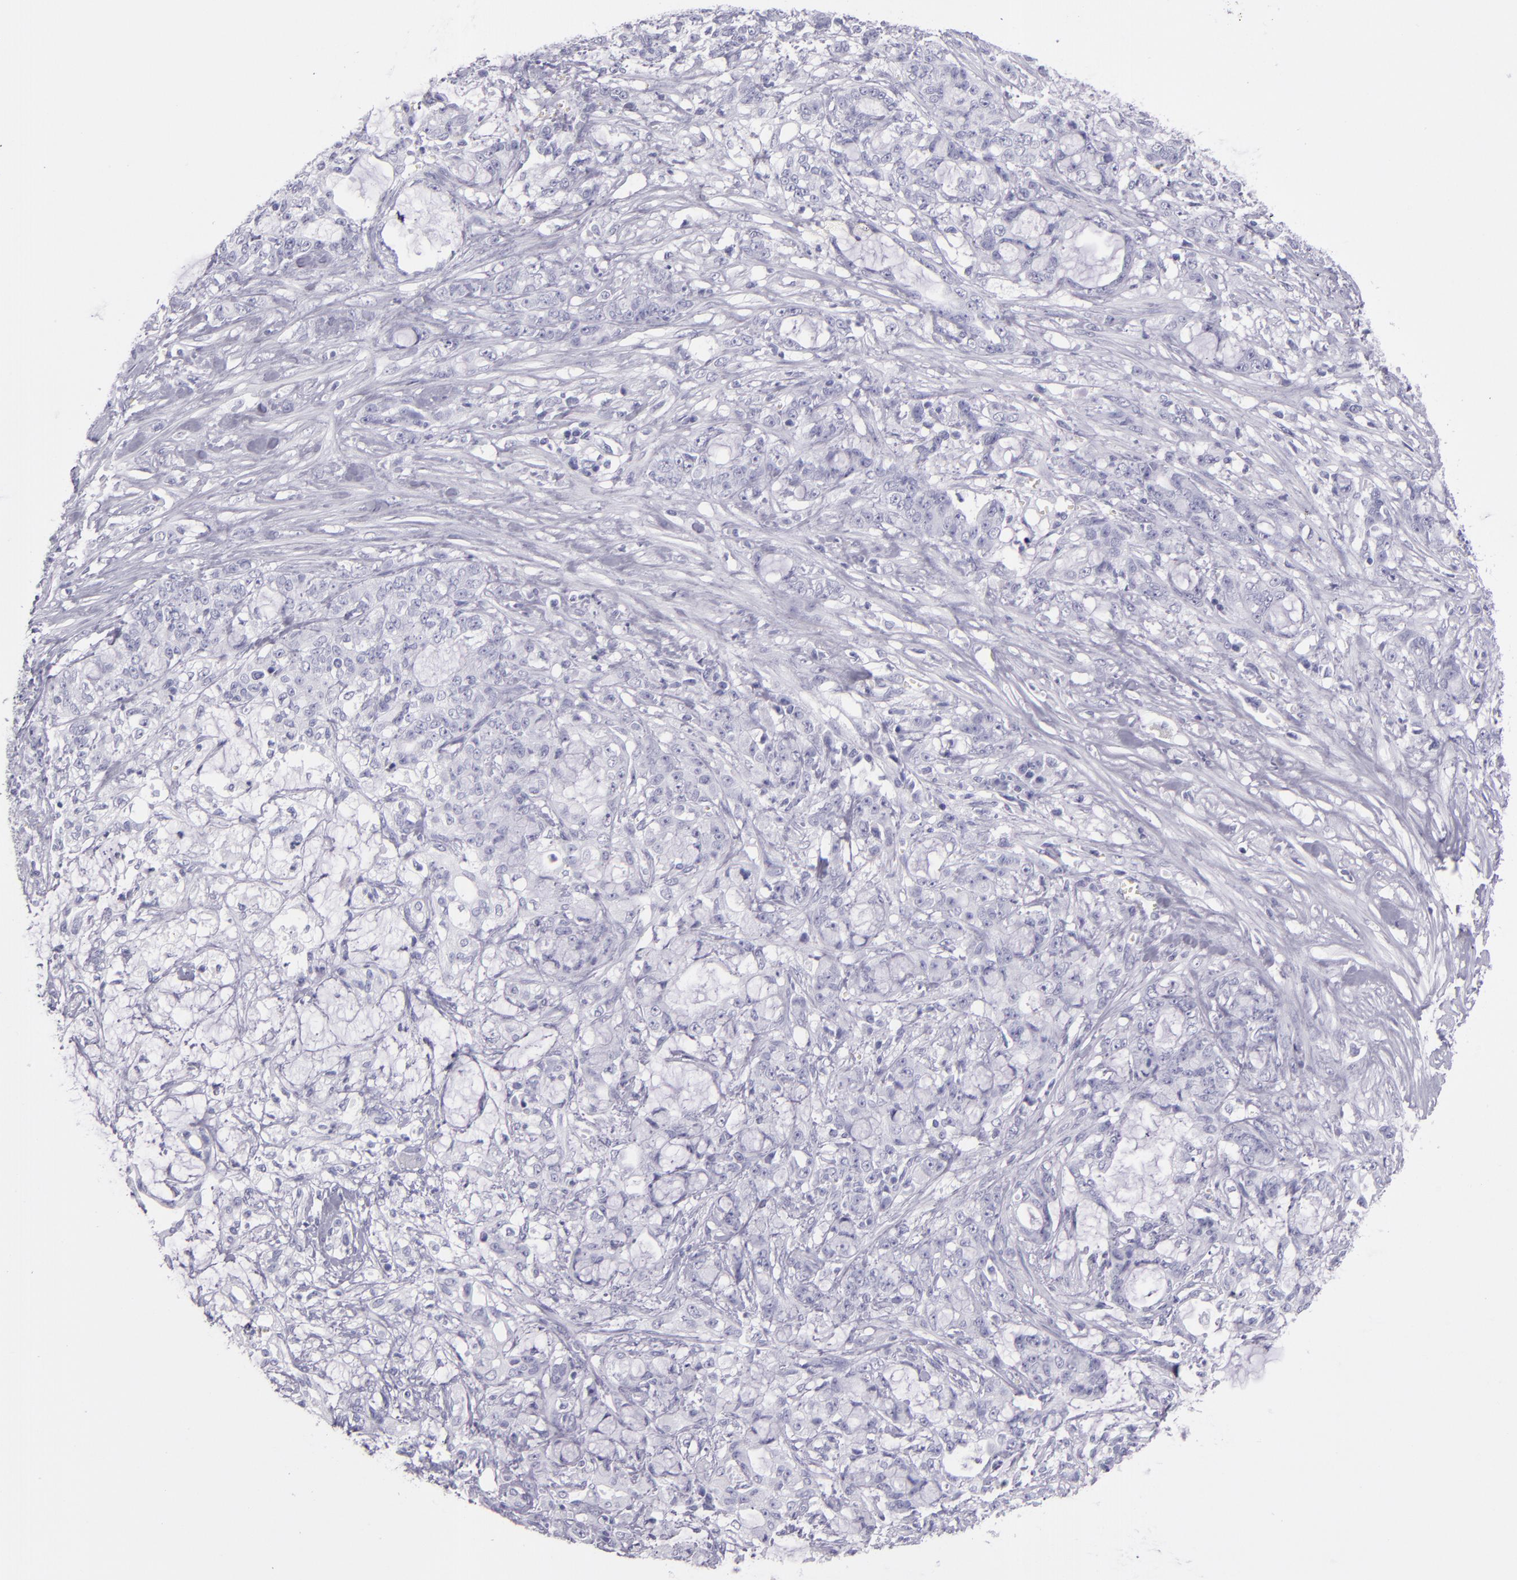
{"staining": {"intensity": "negative", "quantity": "none", "location": "none"}, "tissue": "pancreatic cancer", "cell_type": "Tumor cells", "image_type": "cancer", "snomed": [{"axis": "morphology", "description": "Adenocarcinoma, NOS"}, {"axis": "topography", "description": "Pancreas"}], "caption": "Micrograph shows no protein expression in tumor cells of pancreatic cancer (adenocarcinoma) tissue.", "gene": "CR2", "patient": {"sex": "female", "age": 73}}